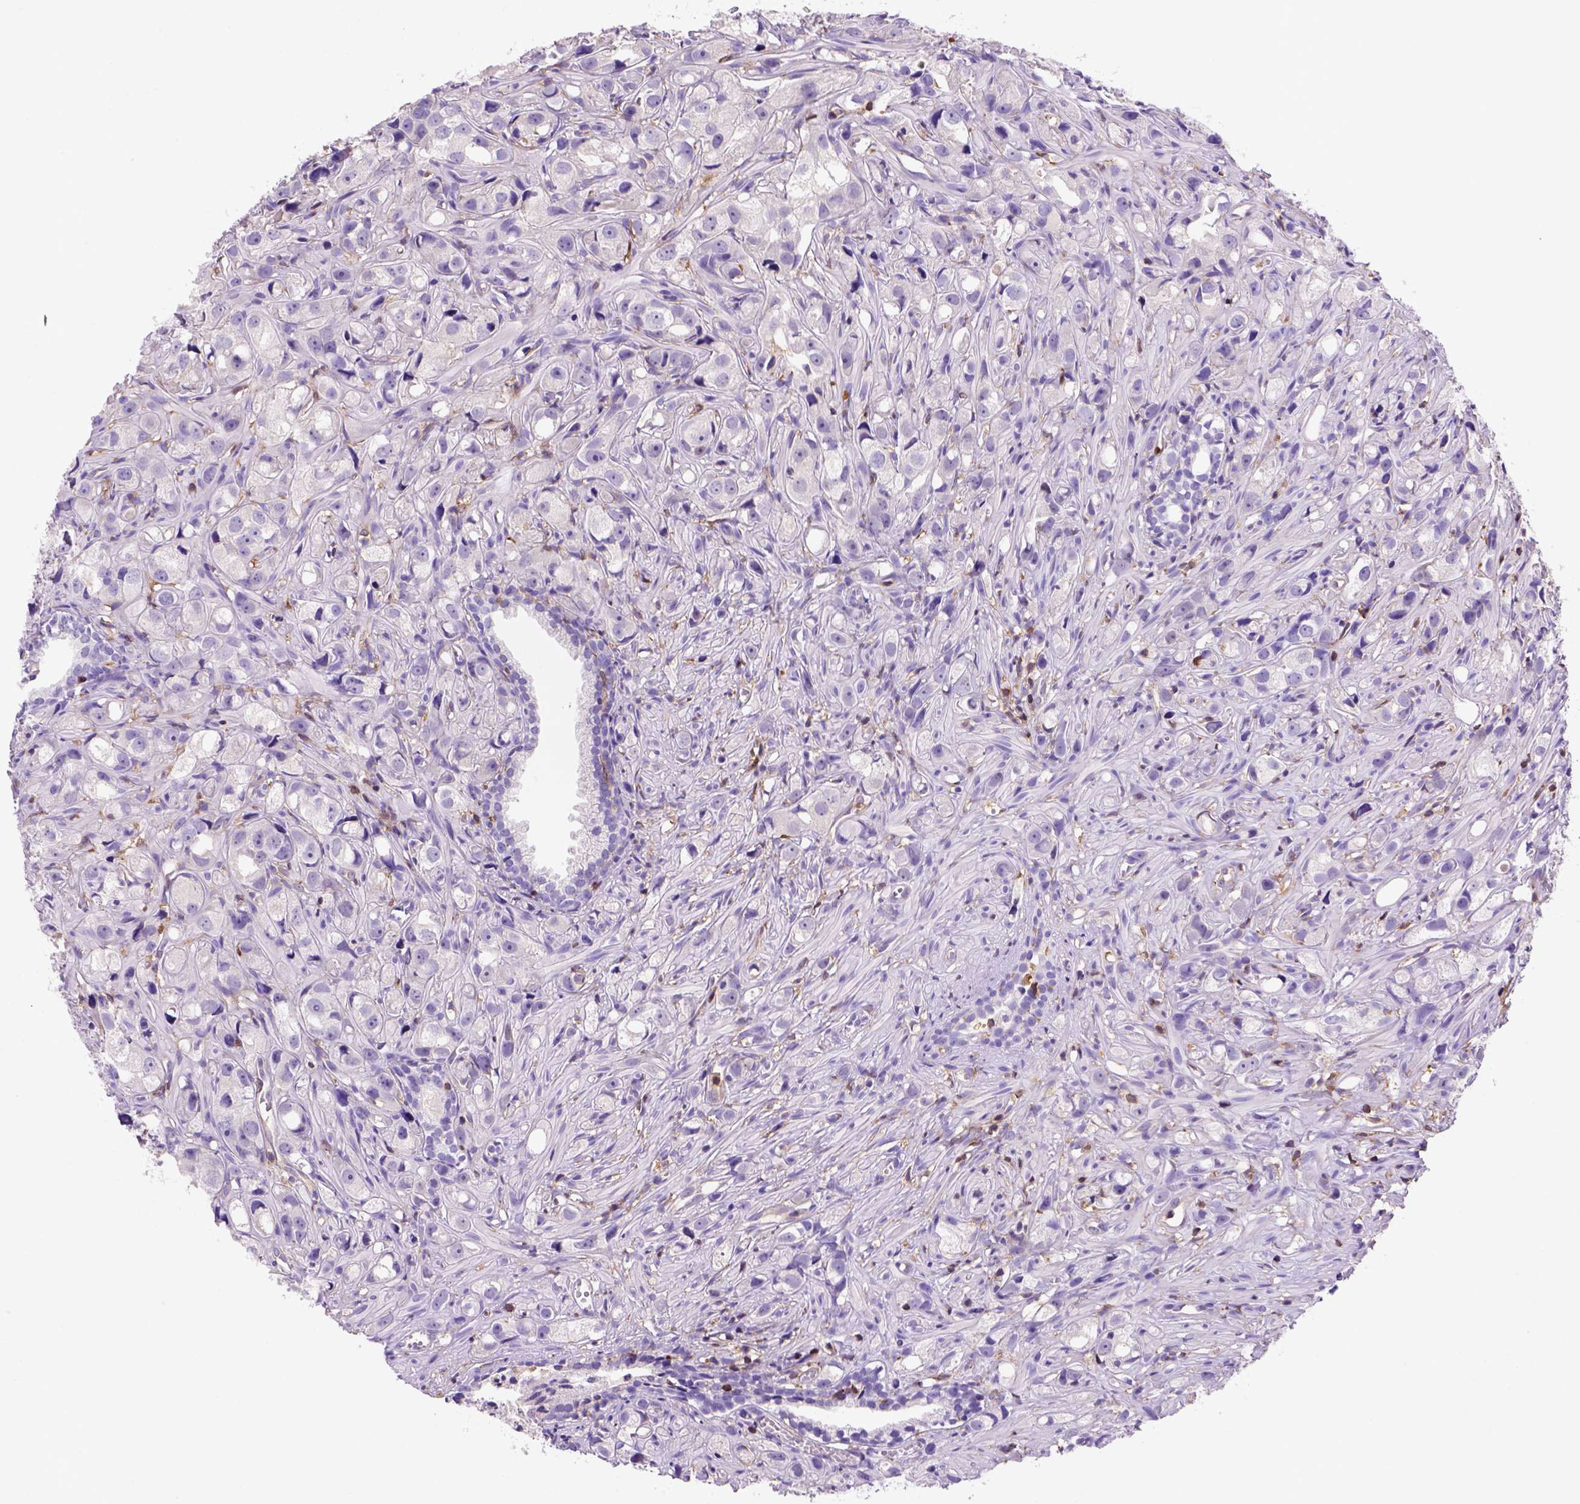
{"staining": {"intensity": "negative", "quantity": "none", "location": "none"}, "tissue": "prostate cancer", "cell_type": "Tumor cells", "image_type": "cancer", "snomed": [{"axis": "morphology", "description": "Adenocarcinoma, High grade"}, {"axis": "topography", "description": "Prostate"}], "caption": "A high-resolution micrograph shows immunohistochemistry (IHC) staining of prostate cancer (high-grade adenocarcinoma), which shows no significant expression in tumor cells.", "gene": "INPP5D", "patient": {"sex": "male", "age": 75}}